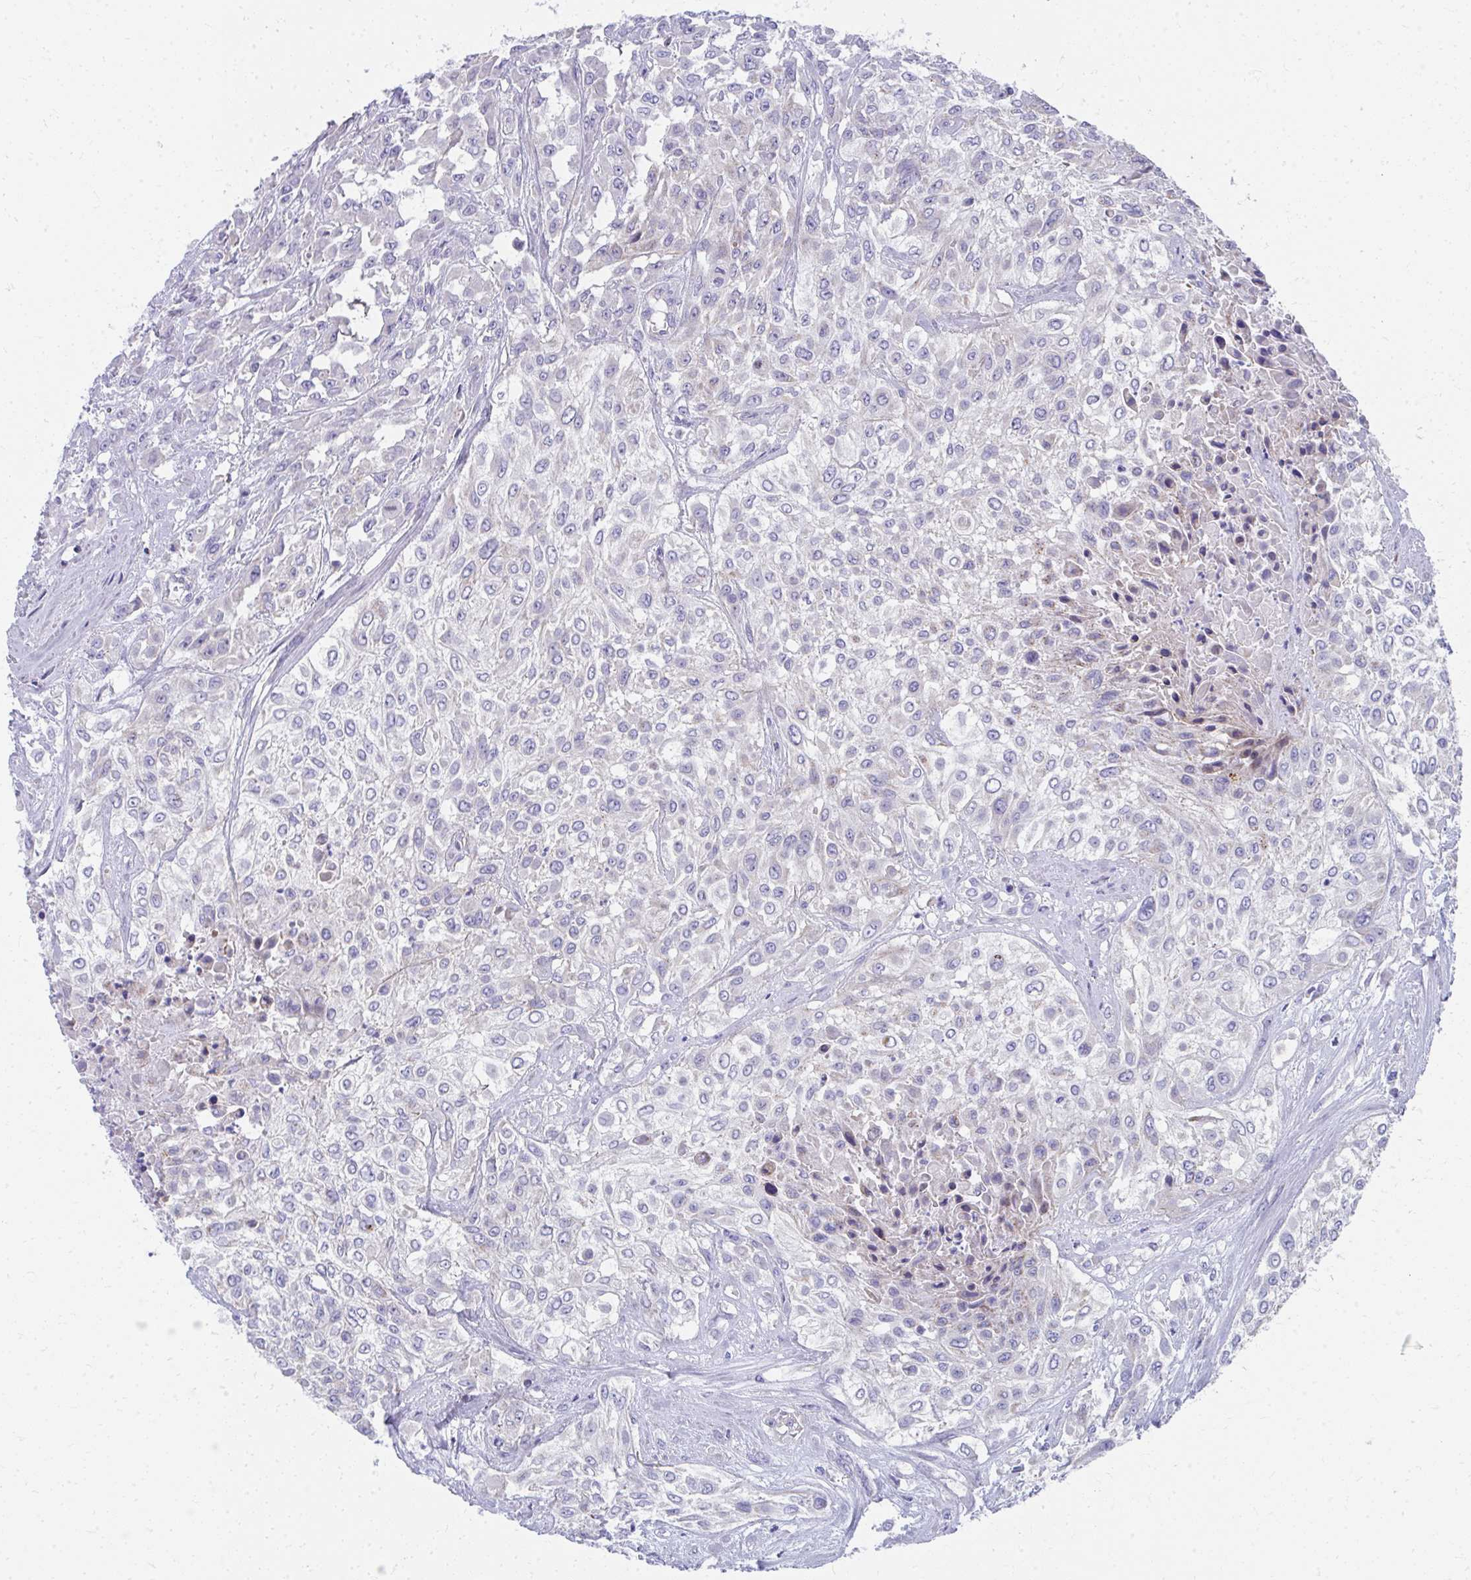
{"staining": {"intensity": "negative", "quantity": "none", "location": "none"}, "tissue": "urothelial cancer", "cell_type": "Tumor cells", "image_type": "cancer", "snomed": [{"axis": "morphology", "description": "Urothelial carcinoma, High grade"}, {"axis": "topography", "description": "Urinary bladder"}], "caption": "The micrograph shows no significant positivity in tumor cells of urothelial cancer. (DAB immunohistochemistry (IHC), high magnification).", "gene": "IL37", "patient": {"sex": "male", "age": 57}}